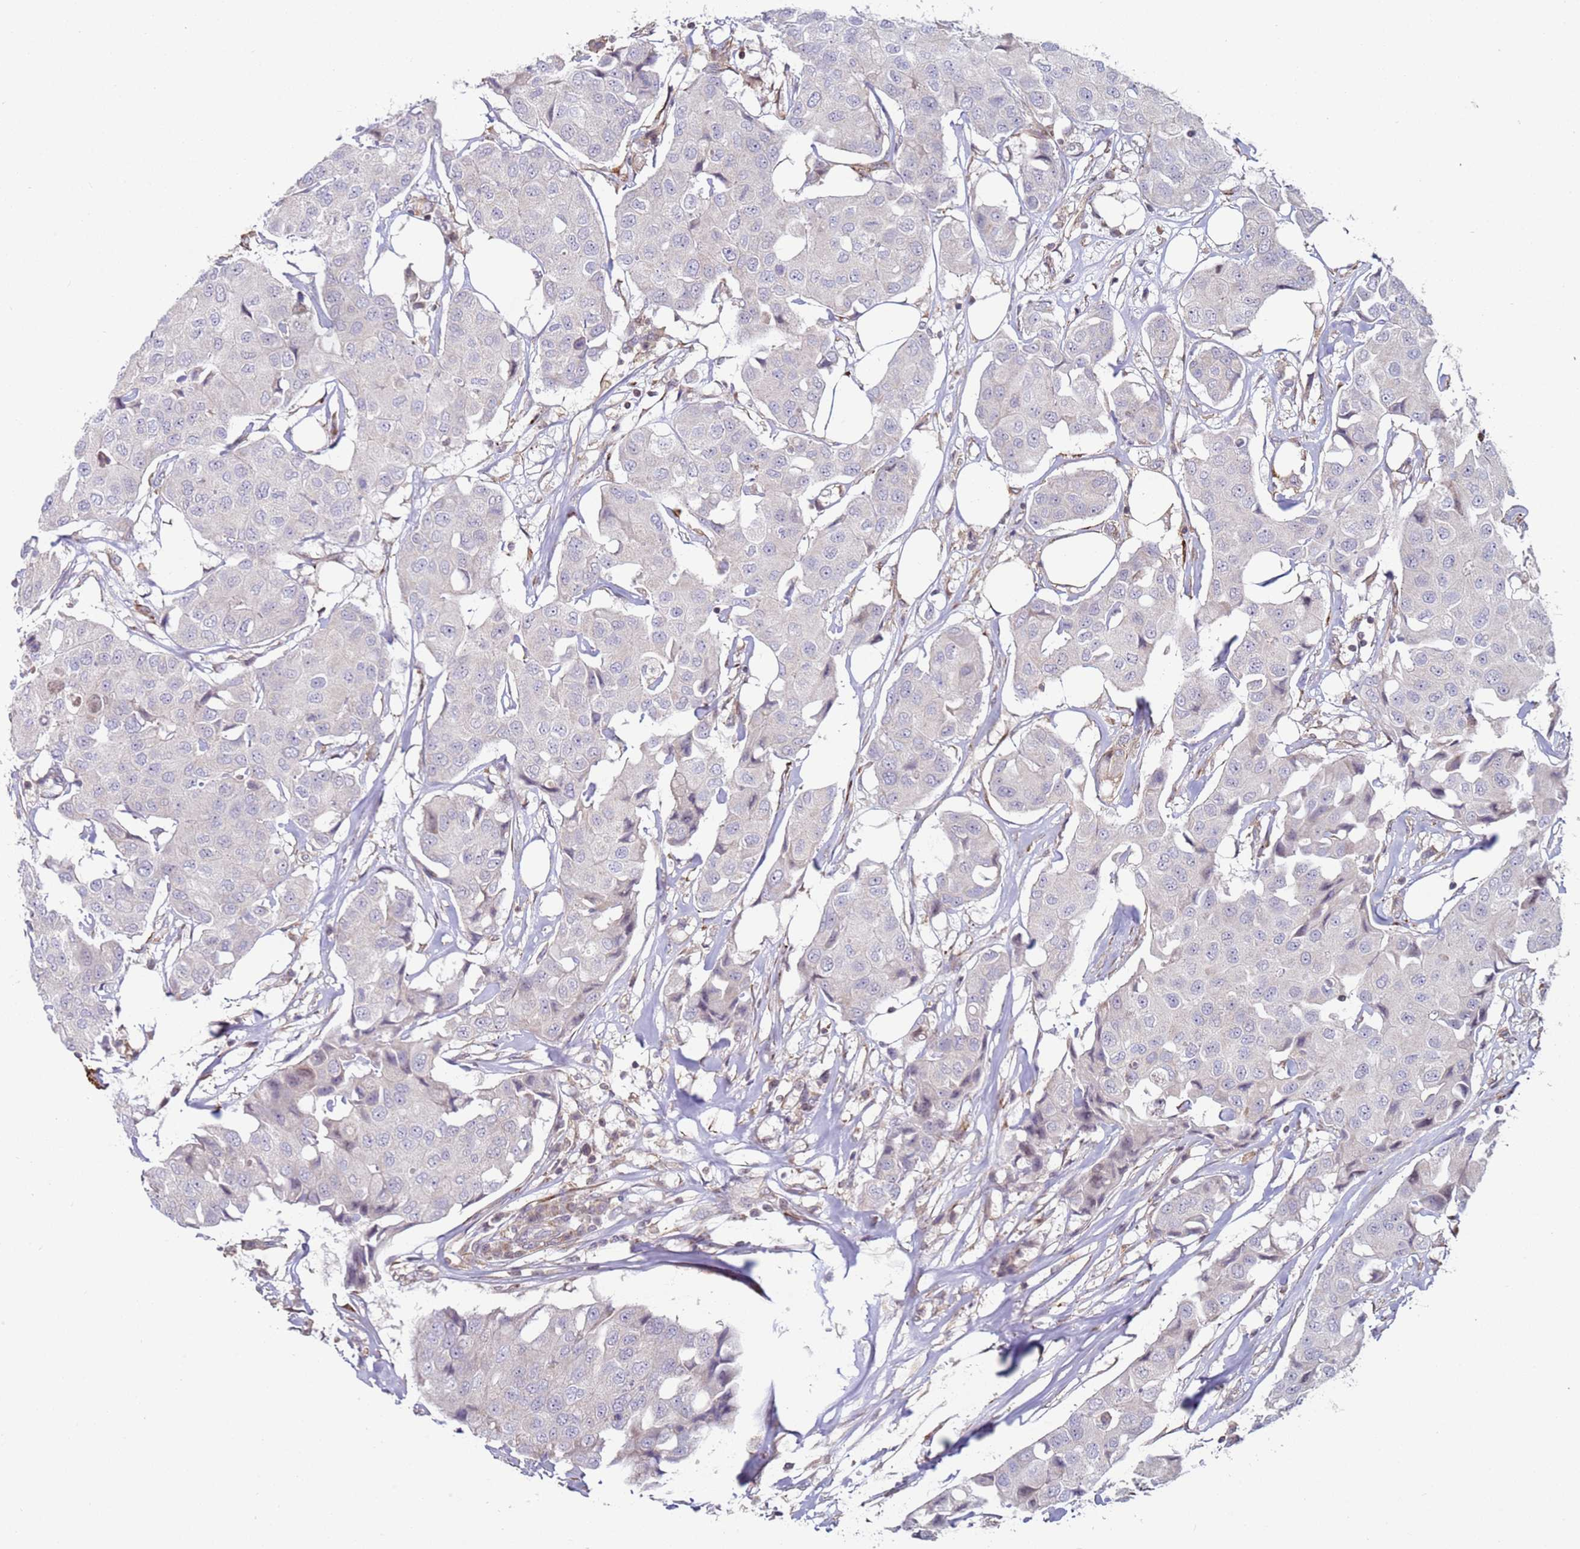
{"staining": {"intensity": "negative", "quantity": "none", "location": "none"}, "tissue": "breast cancer", "cell_type": "Tumor cells", "image_type": "cancer", "snomed": [{"axis": "morphology", "description": "Duct carcinoma"}, {"axis": "topography", "description": "Breast"}], "caption": "The micrograph reveals no staining of tumor cells in breast cancer.", "gene": "SNAPC4", "patient": {"sex": "female", "age": 80}}